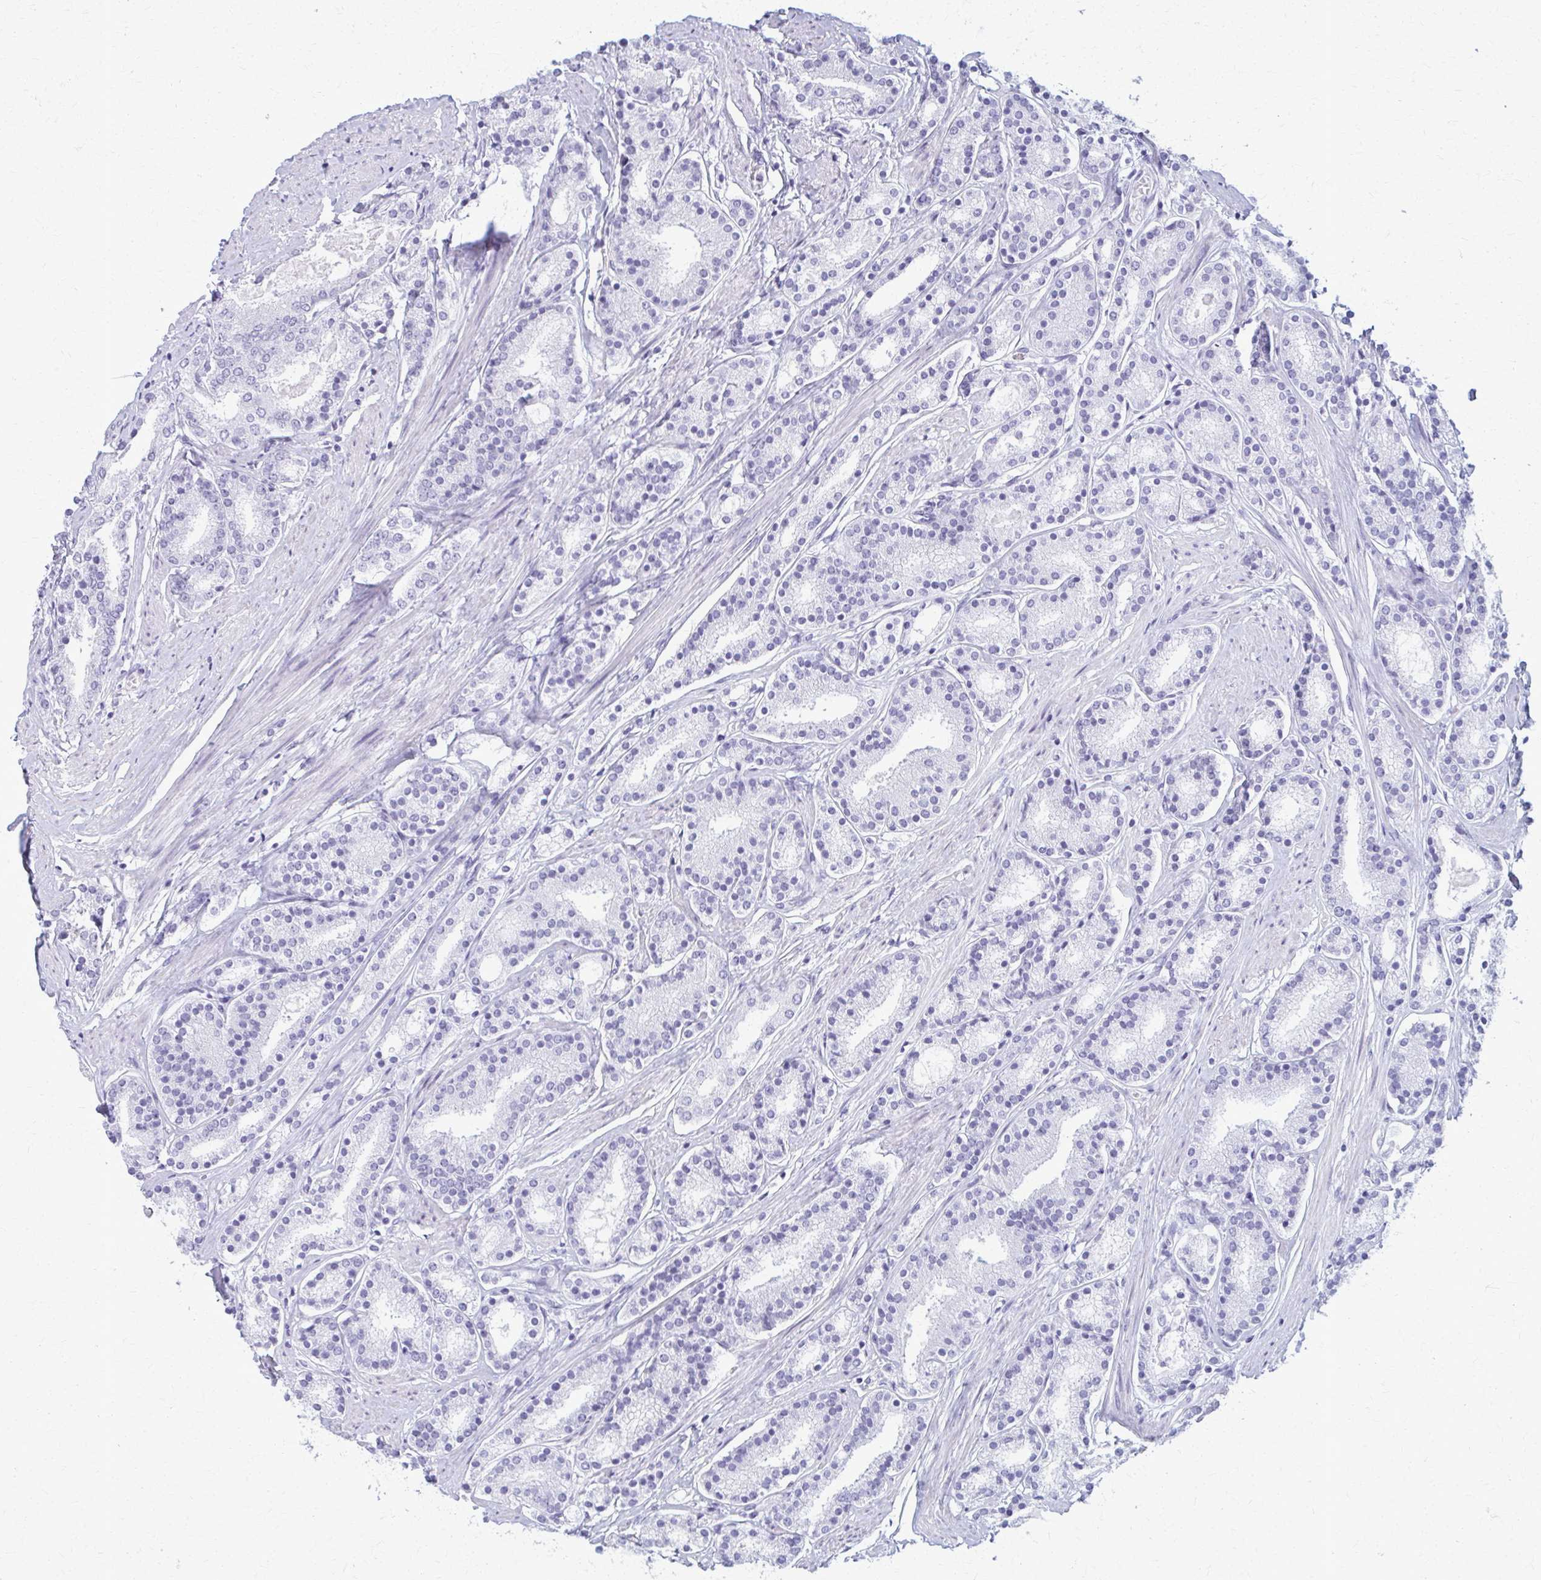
{"staining": {"intensity": "negative", "quantity": "none", "location": "none"}, "tissue": "prostate cancer", "cell_type": "Tumor cells", "image_type": "cancer", "snomed": [{"axis": "morphology", "description": "Adenocarcinoma, High grade"}, {"axis": "topography", "description": "Prostate"}], "caption": "DAB immunohistochemical staining of high-grade adenocarcinoma (prostate) demonstrates no significant positivity in tumor cells.", "gene": "ACSM2B", "patient": {"sex": "male", "age": 63}}